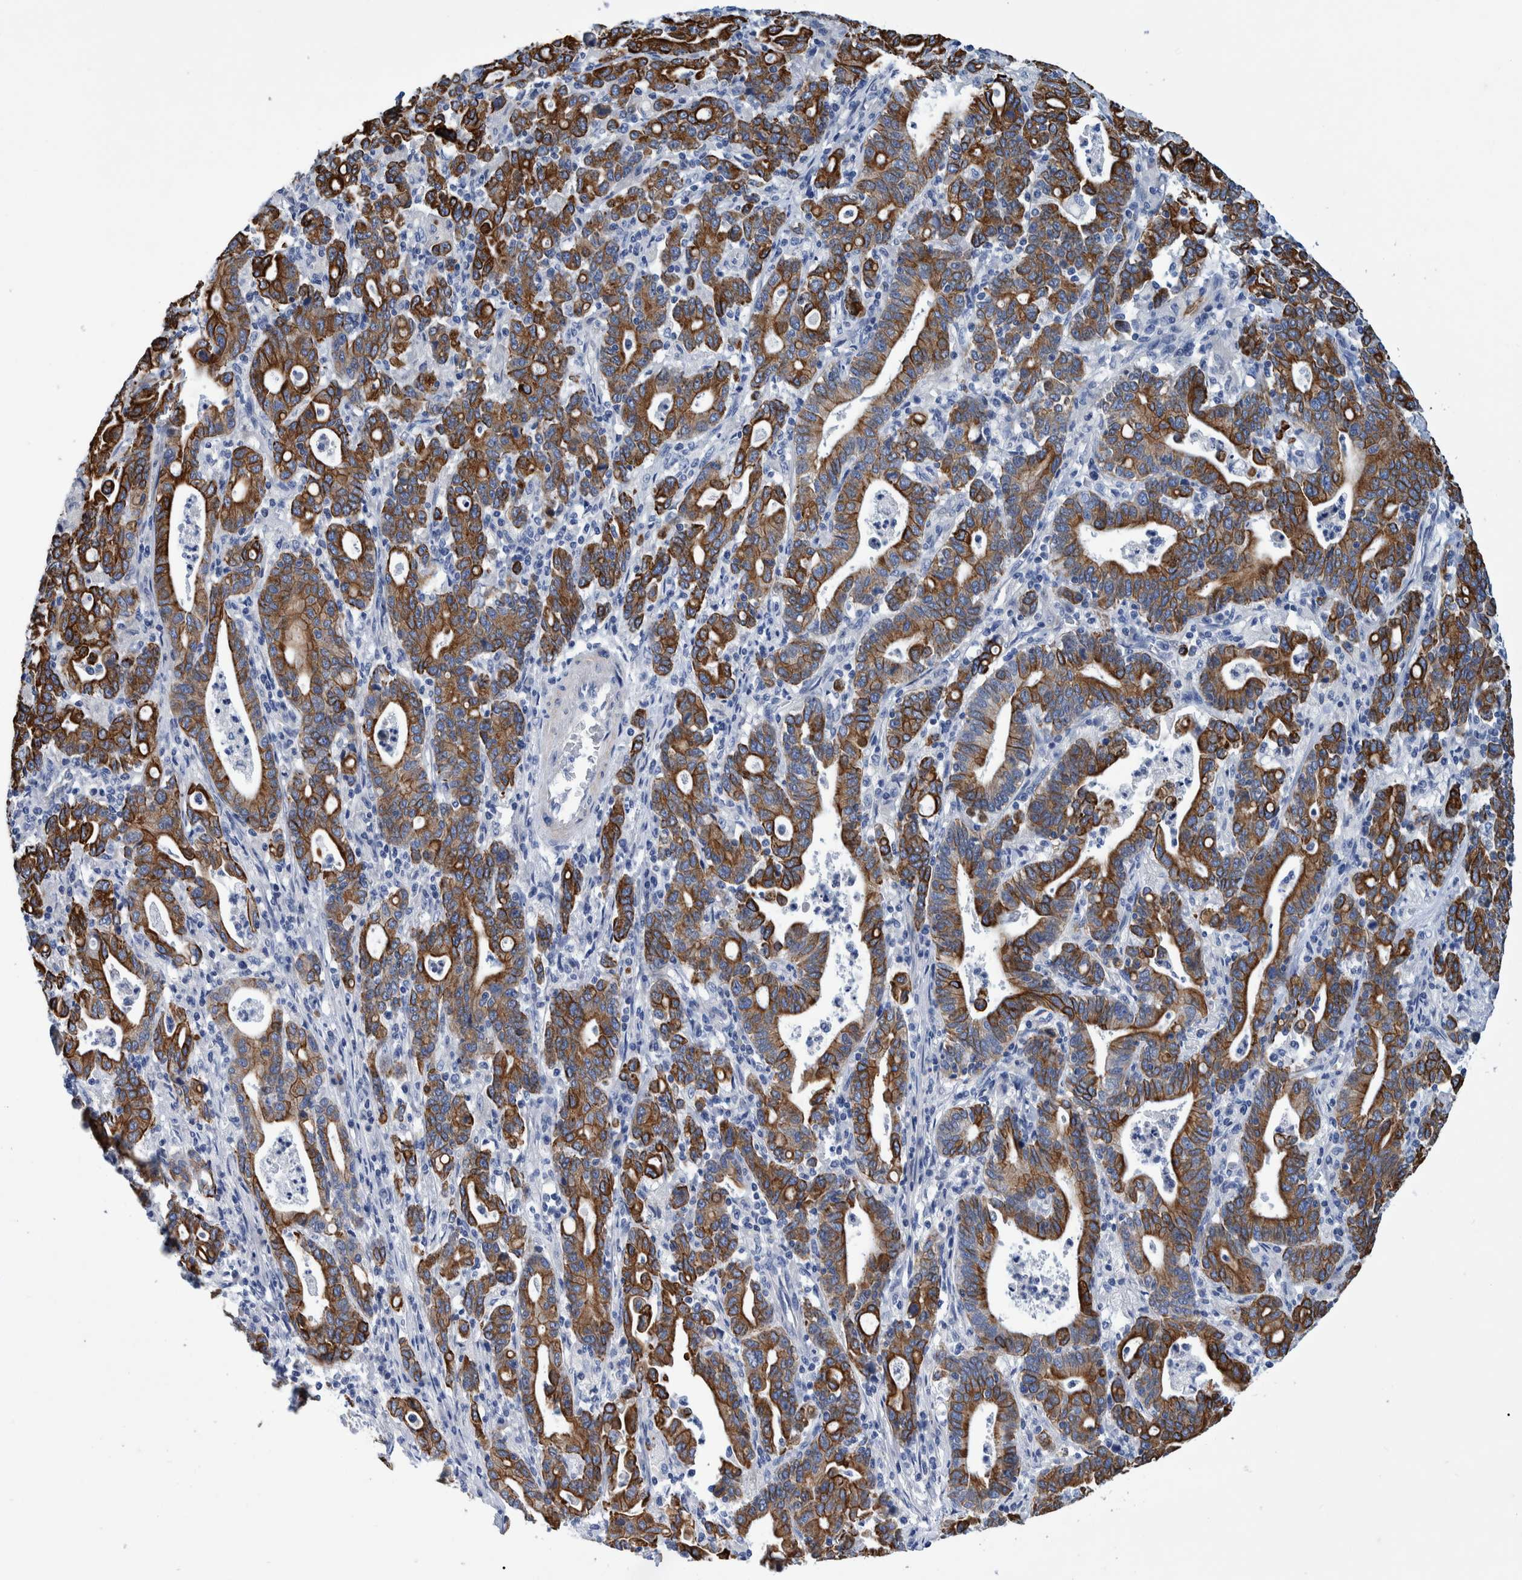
{"staining": {"intensity": "strong", "quantity": ">75%", "location": "cytoplasmic/membranous"}, "tissue": "stomach cancer", "cell_type": "Tumor cells", "image_type": "cancer", "snomed": [{"axis": "morphology", "description": "Adenocarcinoma, NOS"}, {"axis": "topography", "description": "Stomach, upper"}], "caption": "Tumor cells exhibit high levels of strong cytoplasmic/membranous expression in about >75% of cells in stomach cancer (adenocarcinoma).", "gene": "MKS1", "patient": {"sex": "male", "age": 69}}